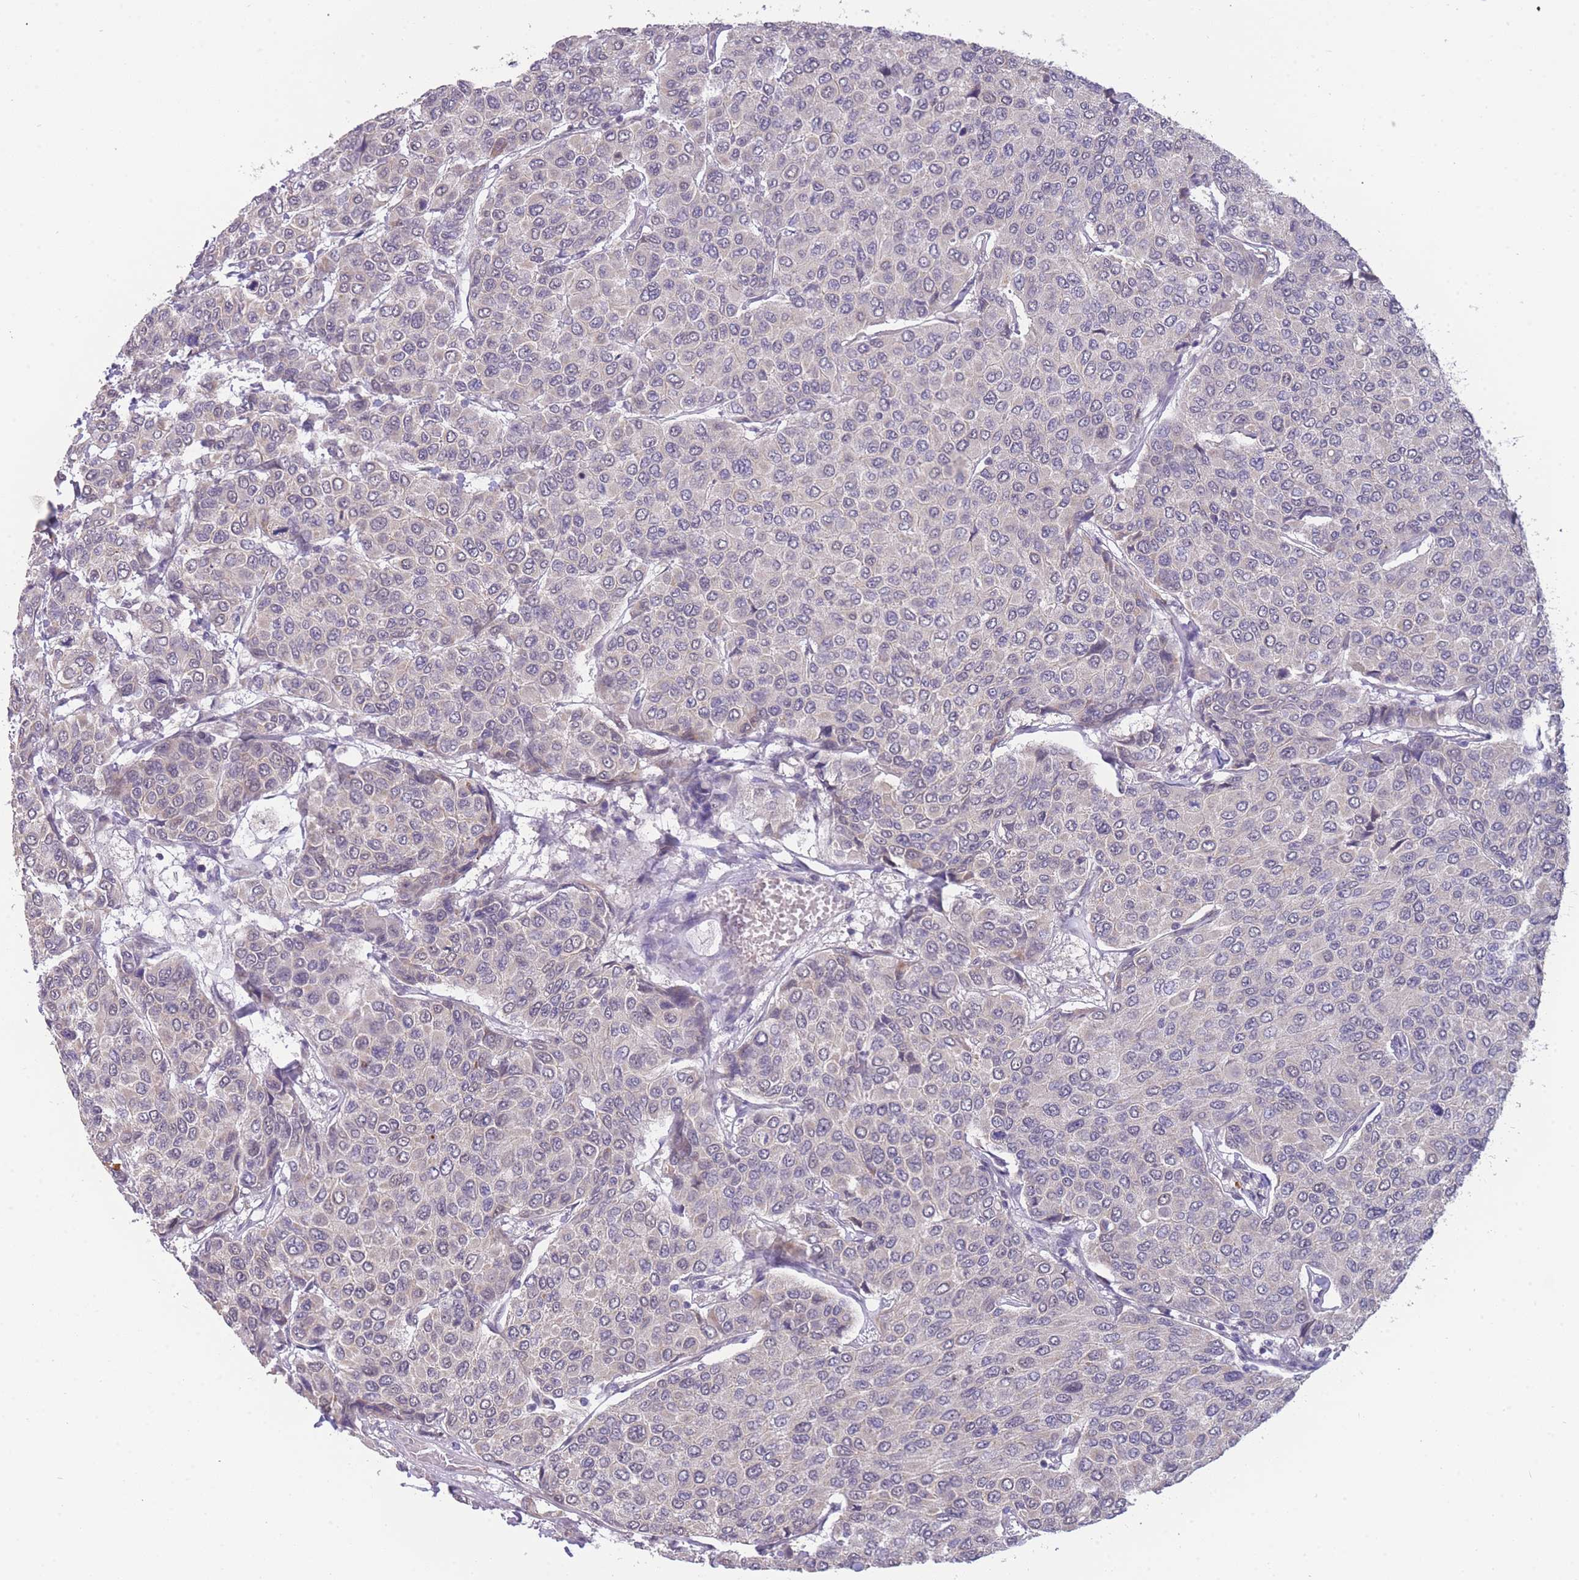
{"staining": {"intensity": "negative", "quantity": "none", "location": "none"}, "tissue": "breast cancer", "cell_type": "Tumor cells", "image_type": "cancer", "snomed": [{"axis": "morphology", "description": "Duct carcinoma"}, {"axis": "topography", "description": "Breast"}], "caption": "This is a micrograph of immunohistochemistry (IHC) staining of intraductal carcinoma (breast), which shows no positivity in tumor cells. The staining is performed using DAB brown chromogen with nuclei counter-stained in using hematoxylin.", "gene": "GOLGA6L25", "patient": {"sex": "female", "age": 55}}